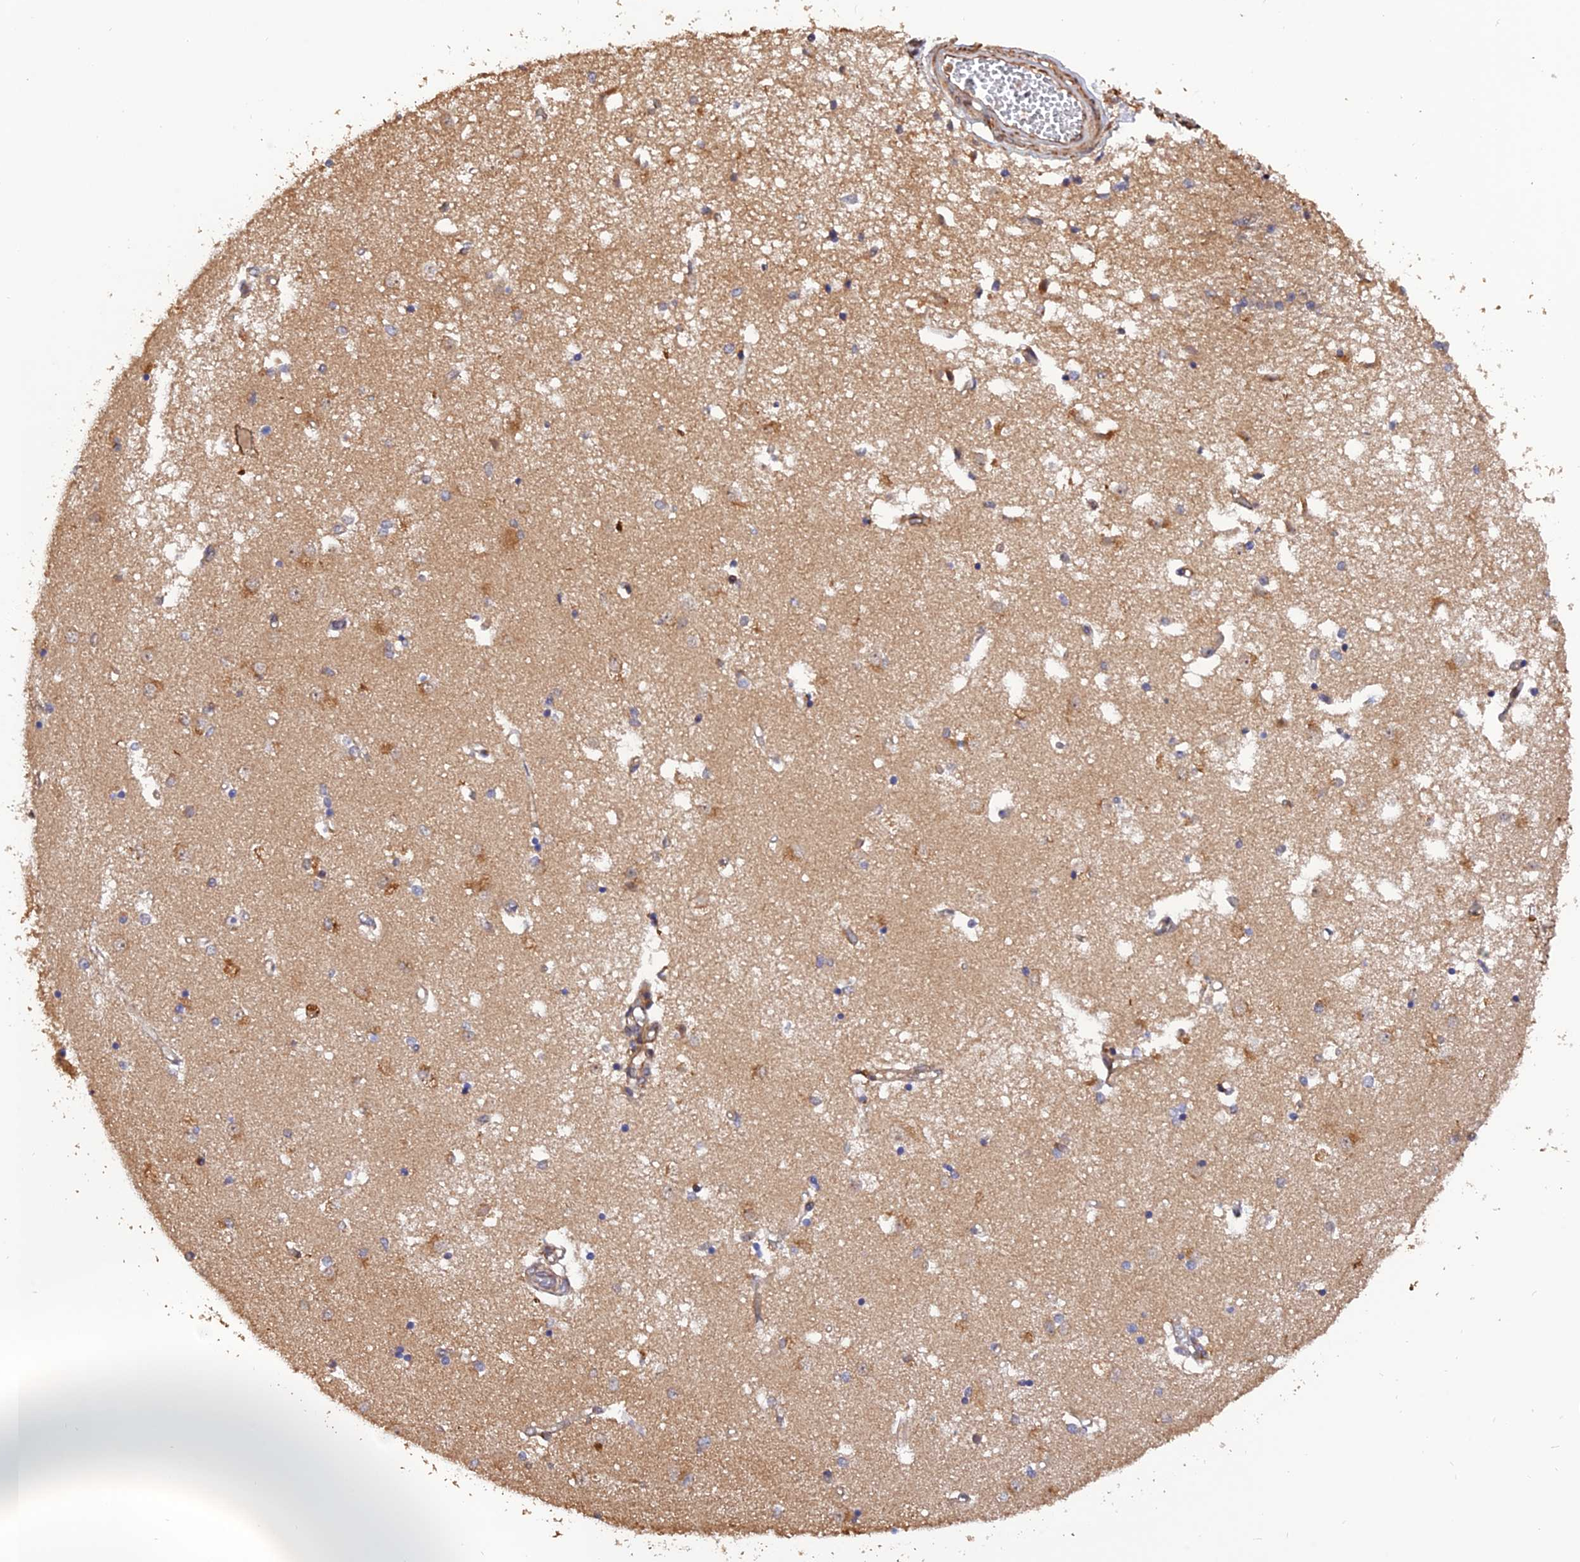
{"staining": {"intensity": "weak", "quantity": "25%-75%", "location": "cytoplasmic/membranous"}, "tissue": "caudate", "cell_type": "Glial cells", "image_type": "normal", "snomed": [{"axis": "morphology", "description": "Normal tissue, NOS"}, {"axis": "topography", "description": "Lateral ventricle wall"}], "caption": "Weak cytoplasmic/membranous protein staining is appreciated in approximately 25%-75% of glial cells in caudate. (DAB IHC, brown staining for protein, blue staining for nuclei).", "gene": "CREBL2", "patient": {"sex": "male", "age": 45}}